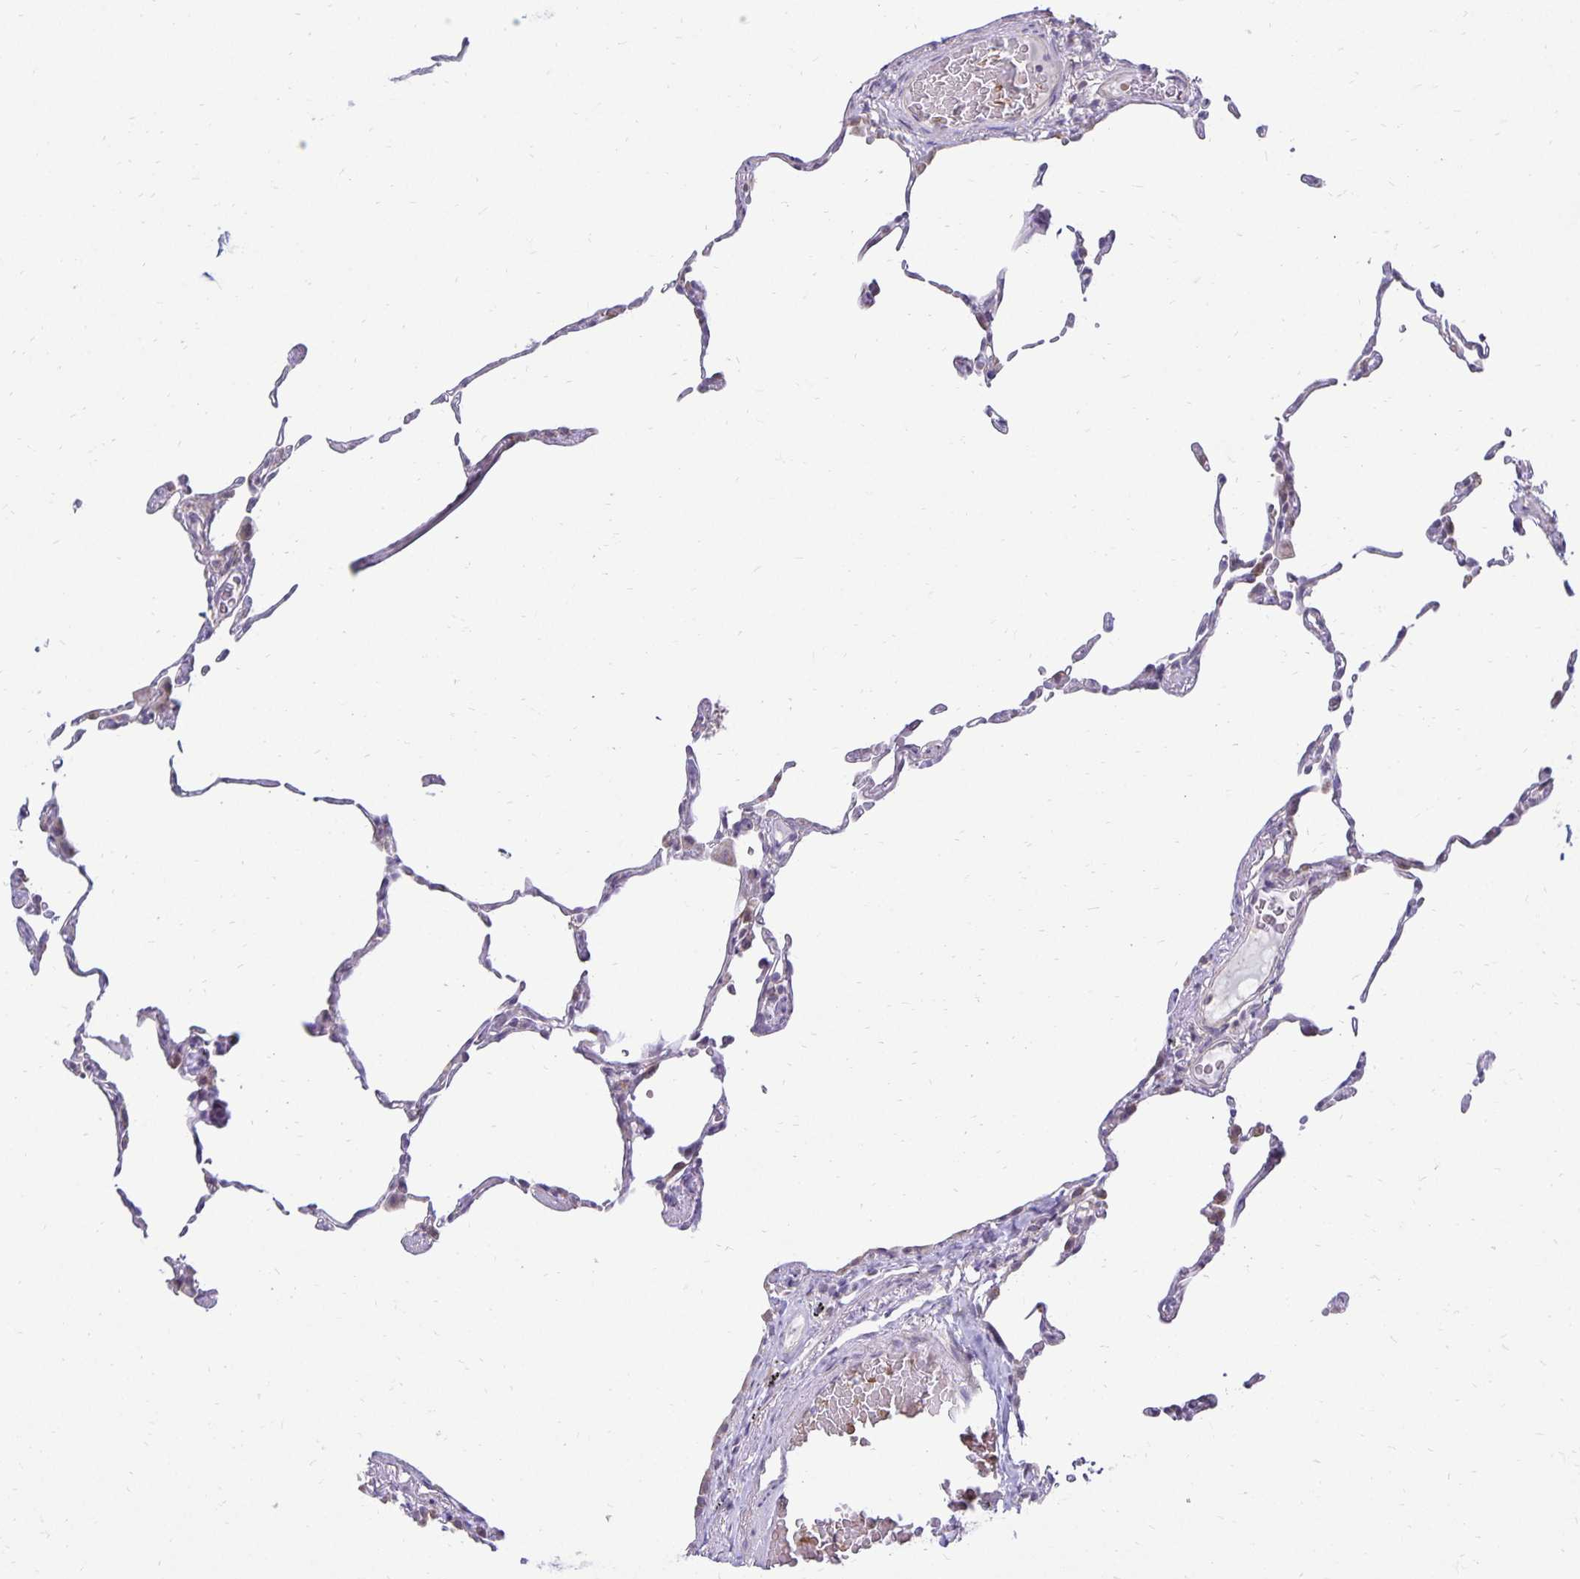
{"staining": {"intensity": "weak", "quantity": "<25%", "location": "cytoplasmic/membranous"}, "tissue": "lung", "cell_type": "Alveolar cells", "image_type": "normal", "snomed": [{"axis": "morphology", "description": "Normal tissue, NOS"}, {"axis": "topography", "description": "Lung"}], "caption": "Image shows no protein positivity in alveolar cells of unremarkable lung.", "gene": "FN3K", "patient": {"sex": "female", "age": 57}}